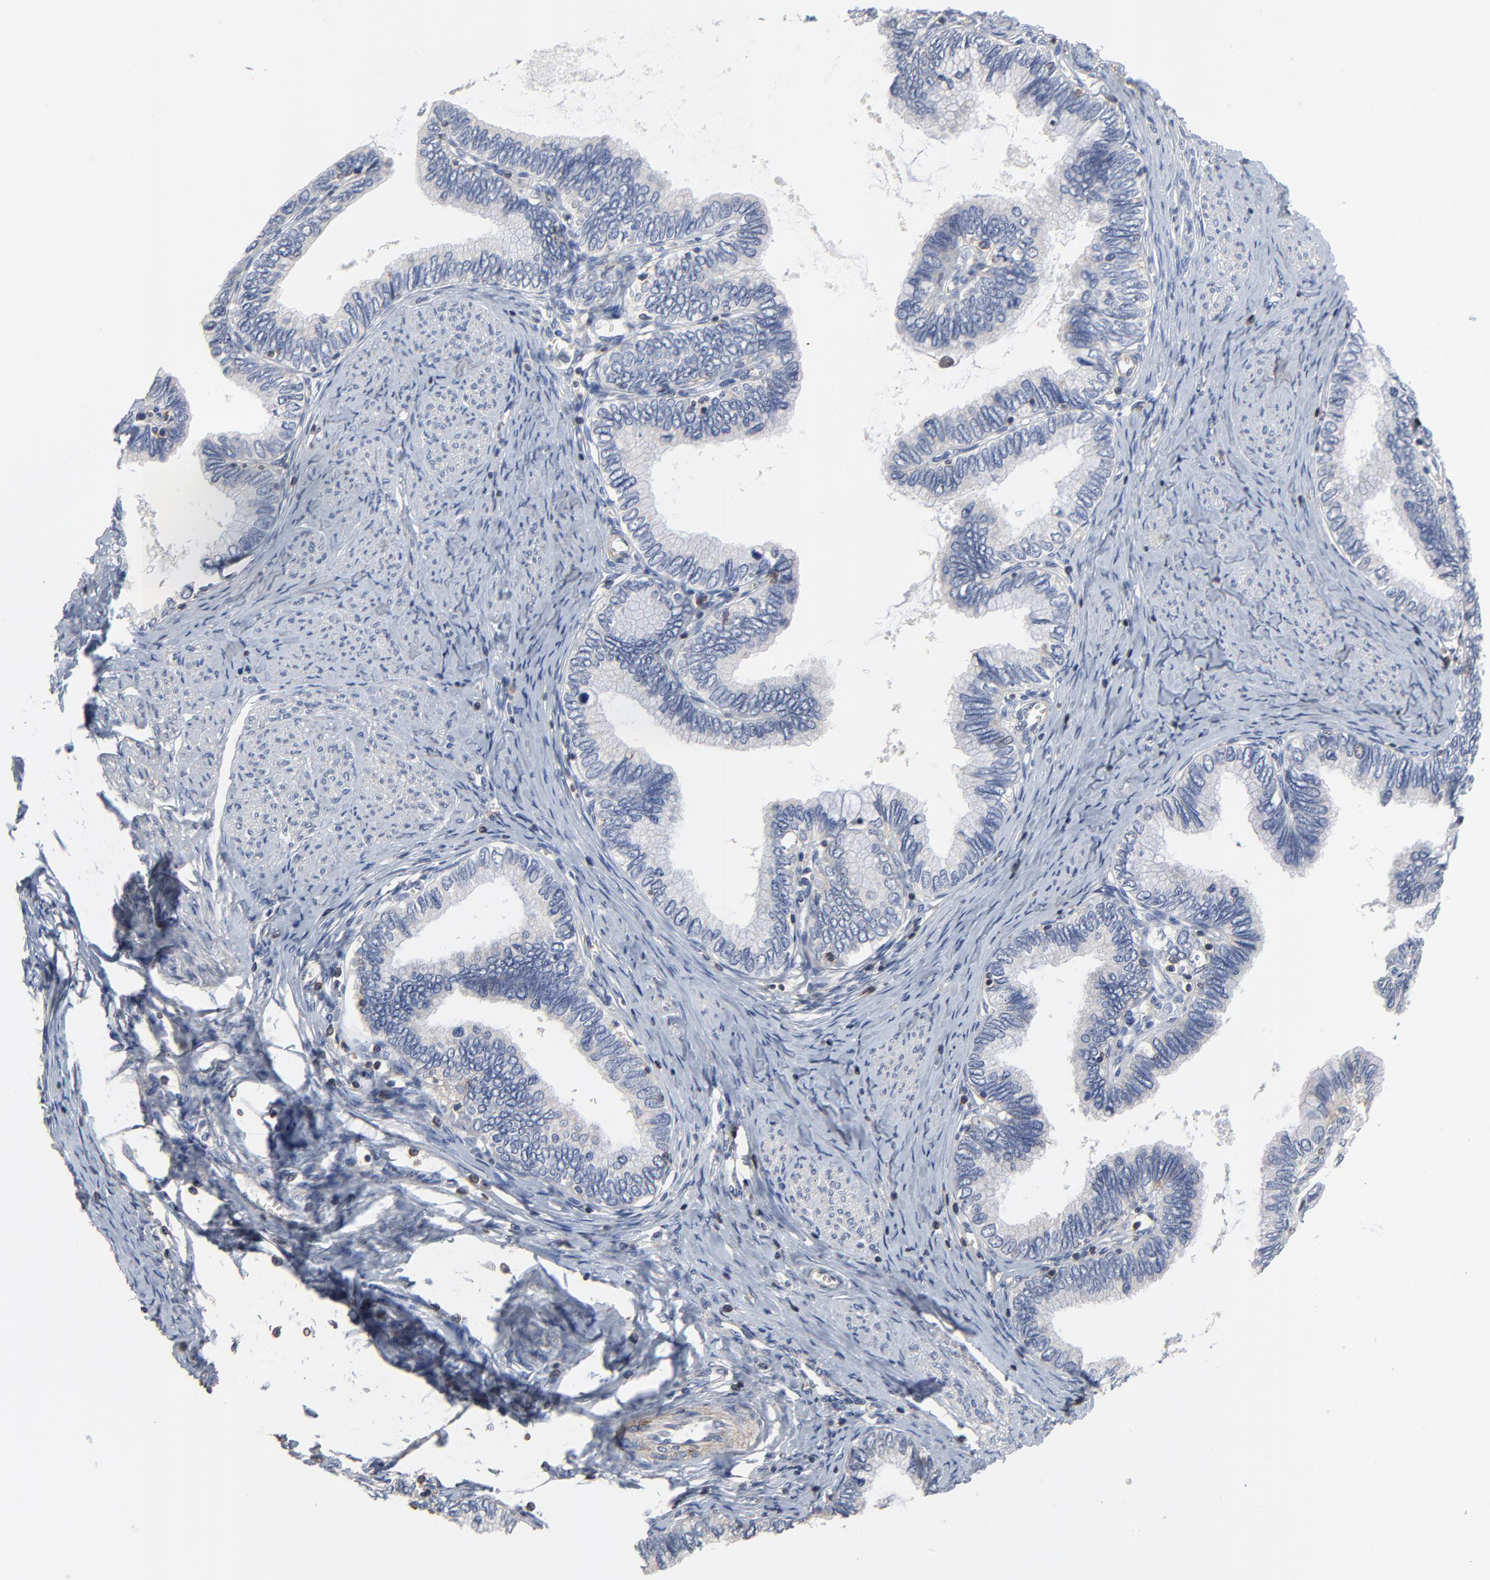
{"staining": {"intensity": "negative", "quantity": "none", "location": "none"}, "tissue": "cervical cancer", "cell_type": "Tumor cells", "image_type": "cancer", "snomed": [{"axis": "morphology", "description": "Adenocarcinoma, NOS"}, {"axis": "topography", "description": "Cervix"}], "caption": "An immunohistochemistry histopathology image of cervical adenocarcinoma is shown. There is no staining in tumor cells of cervical adenocarcinoma.", "gene": "SKAP1", "patient": {"sex": "female", "age": 49}}